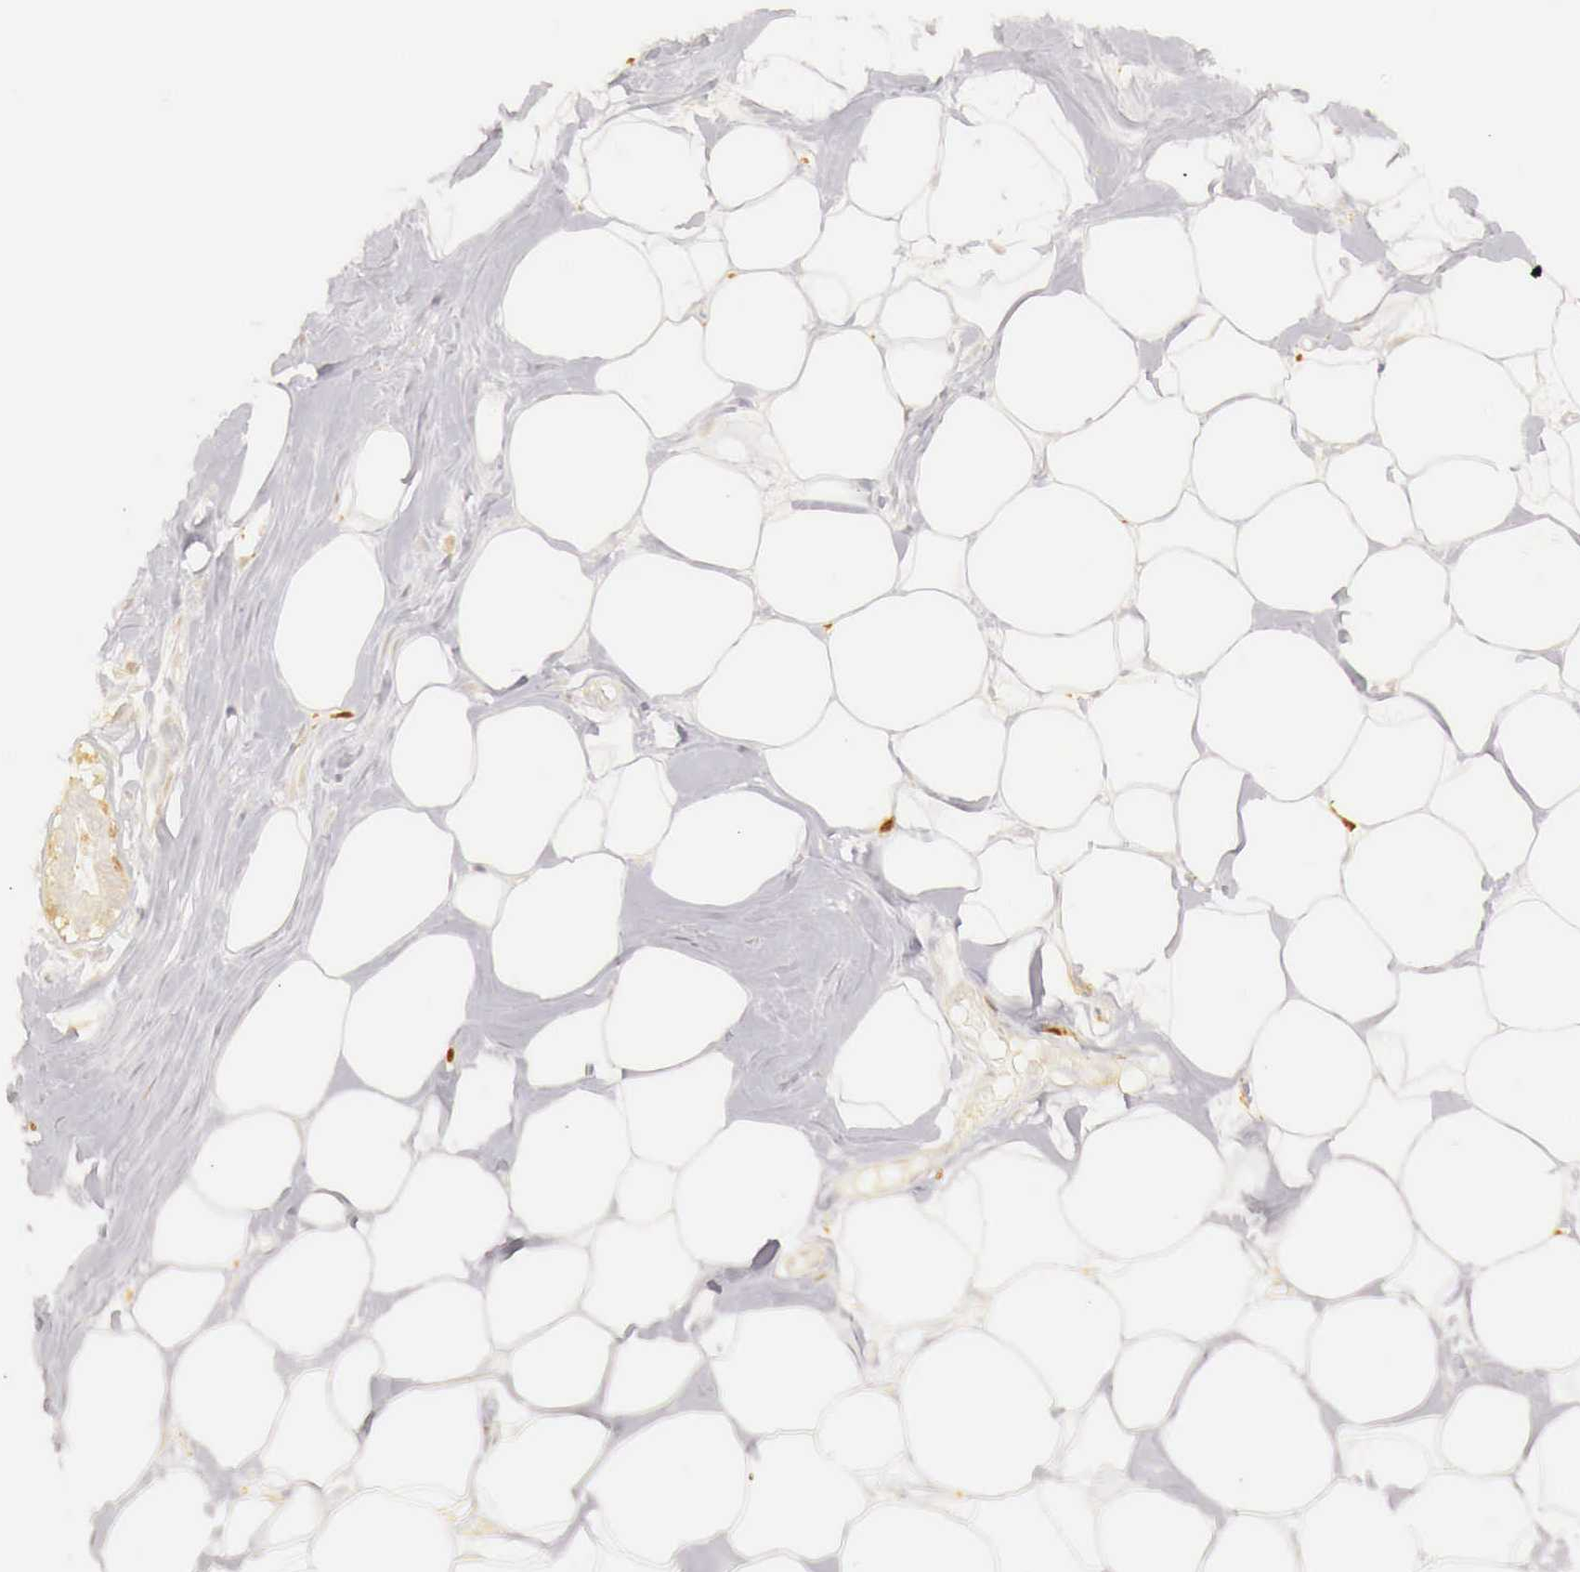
{"staining": {"intensity": "negative", "quantity": "none", "location": "none"}, "tissue": "adipose tissue", "cell_type": "Adipocytes", "image_type": "normal", "snomed": [{"axis": "morphology", "description": "Normal tissue, NOS"}, {"axis": "topography", "description": "Breast"}], "caption": "High magnification brightfield microscopy of unremarkable adipose tissue stained with DAB (brown) and counterstained with hematoxylin (blue): adipocytes show no significant positivity. (Stains: DAB (3,3'-diaminobenzidine) immunohistochemistry with hematoxylin counter stain, Microscopy: brightfield microscopy at high magnification).", "gene": "RENBP", "patient": {"sex": "female", "age": 44}}